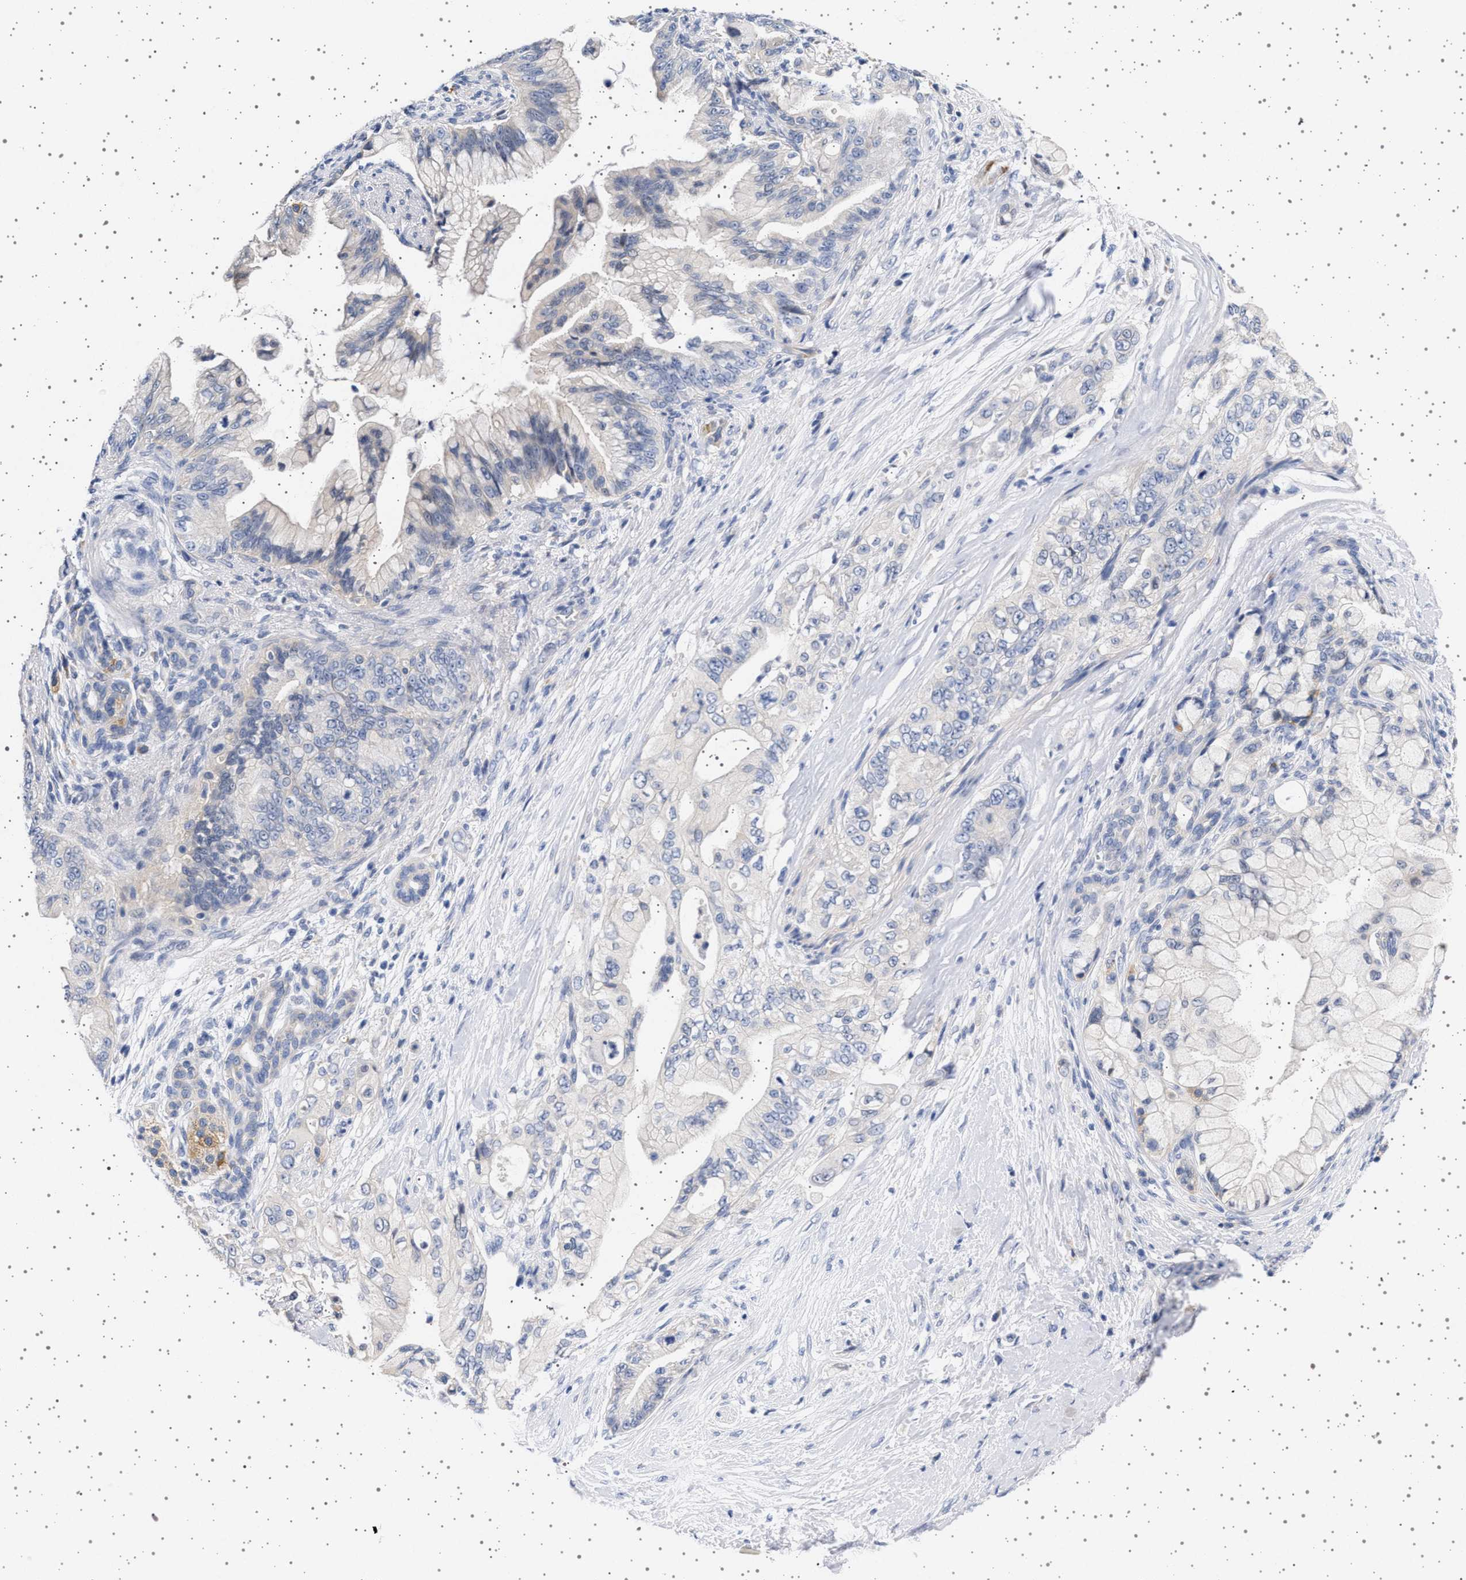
{"staining": {"intensity": "negative", "quantity": "none", "location": "none"}, "tissue": "pancreatic cancer", "cell_type": "Tumor cells", "image_type": "cancer", "snomed": [{"axis": "morphology", "description": "Adenocarcinoma, NOS"}, {"axis": "topography", "description": "Pancreas"}], "caption": "Protein analysis of pancreatic adenocarcinoma displays no significant expression in tumor cells.", "gene": "TRMT10B", "patient": {"sex": "male", "age": 59}}